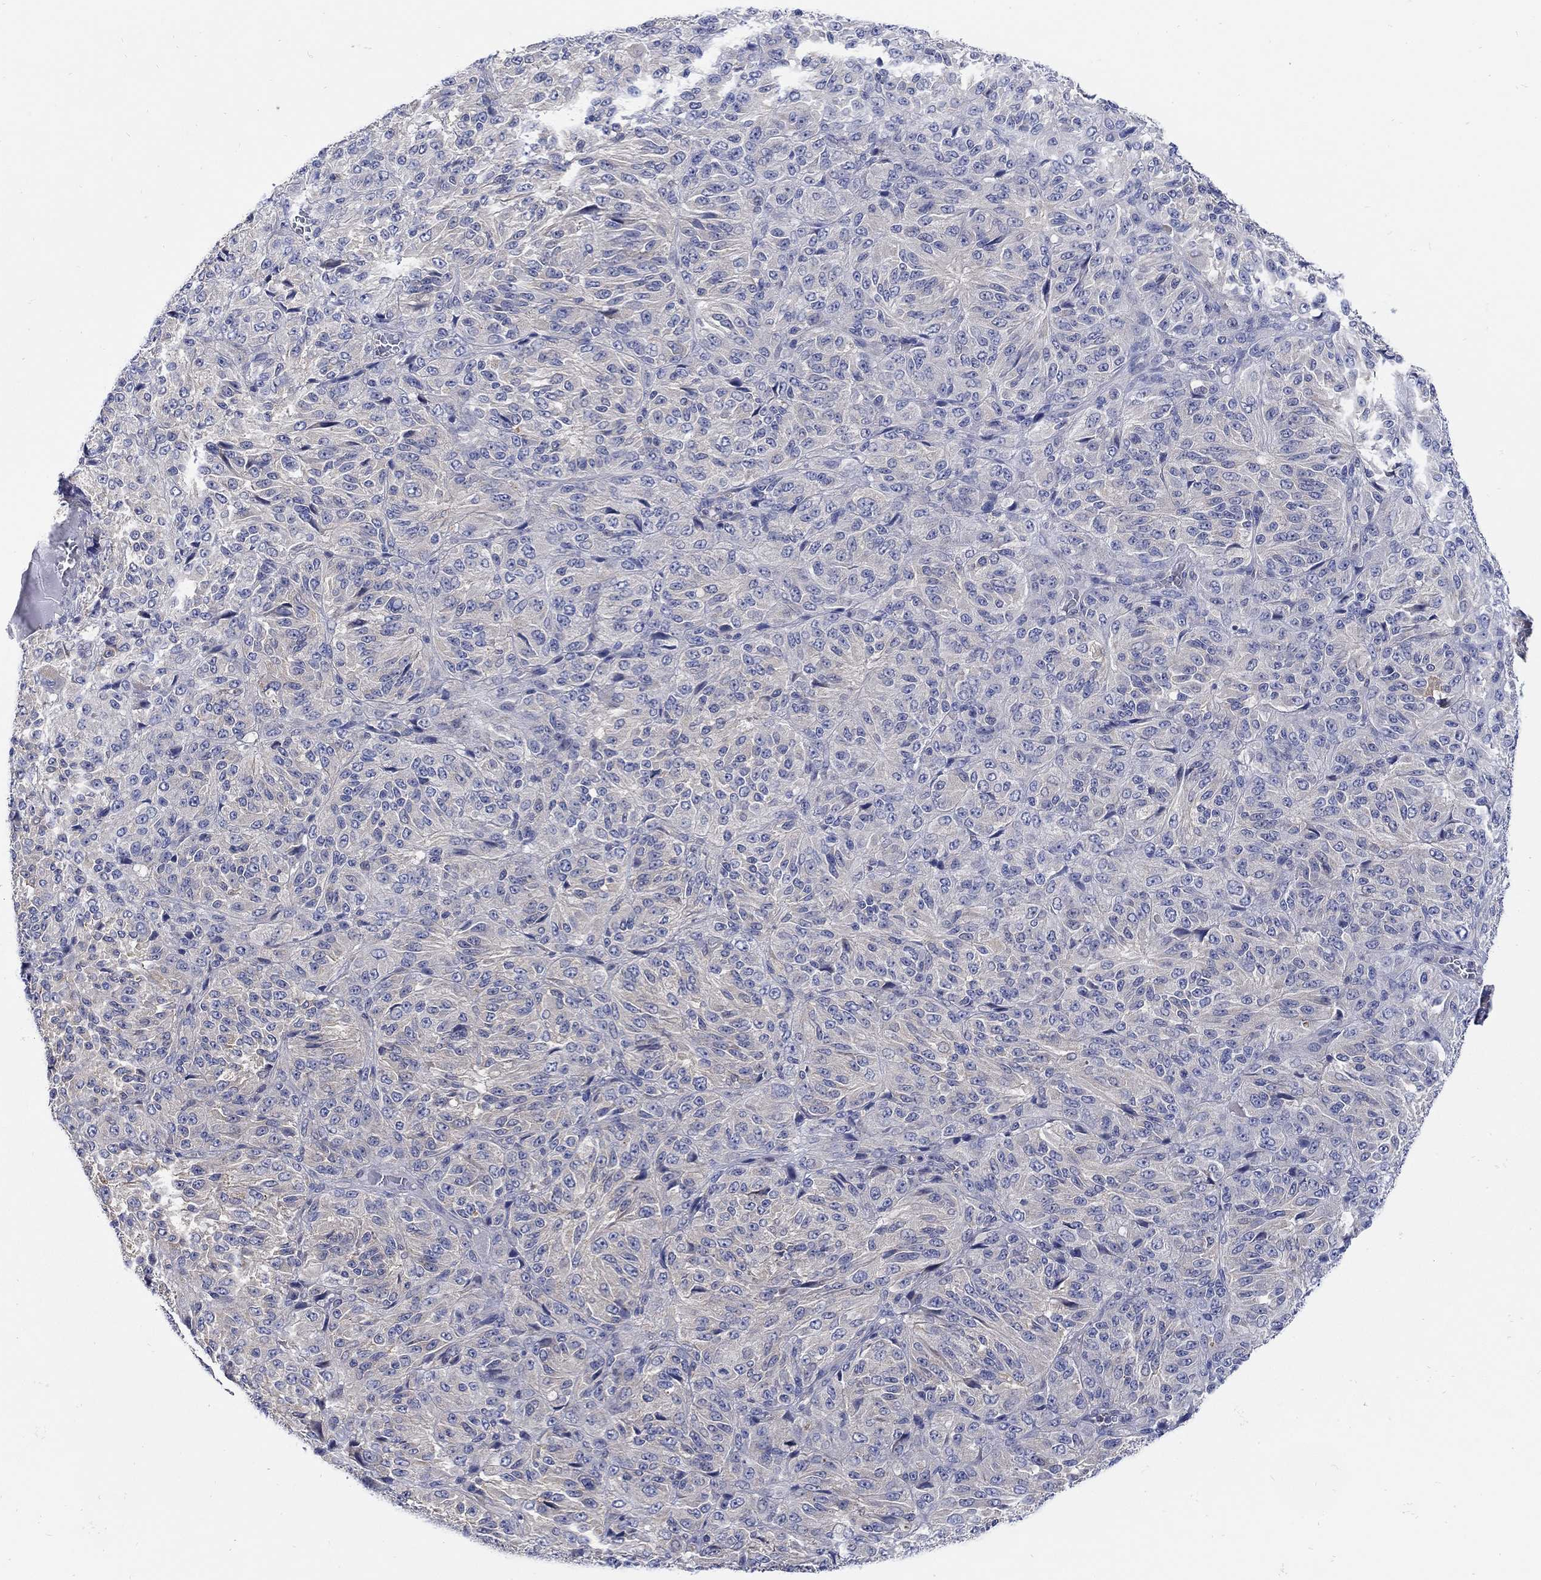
{"staining": {"intensity": "negative", "quantity": "none", "location": "none"}, "tissue": "melanoma", "cell_type": "Tumor cells", "image_type": "cancer", "snomed": [{"axis": "morphology", "description": "Malignant melanoma, Metastatic site"}, {"axis": "topography", "description": "Brain"}], "caption": "This is a micrograph of IHC staining of melanoma, which shows no expression in tumor cells.", "gene": "TEKT3", "patient": {"sex": "female", "age": 56}}